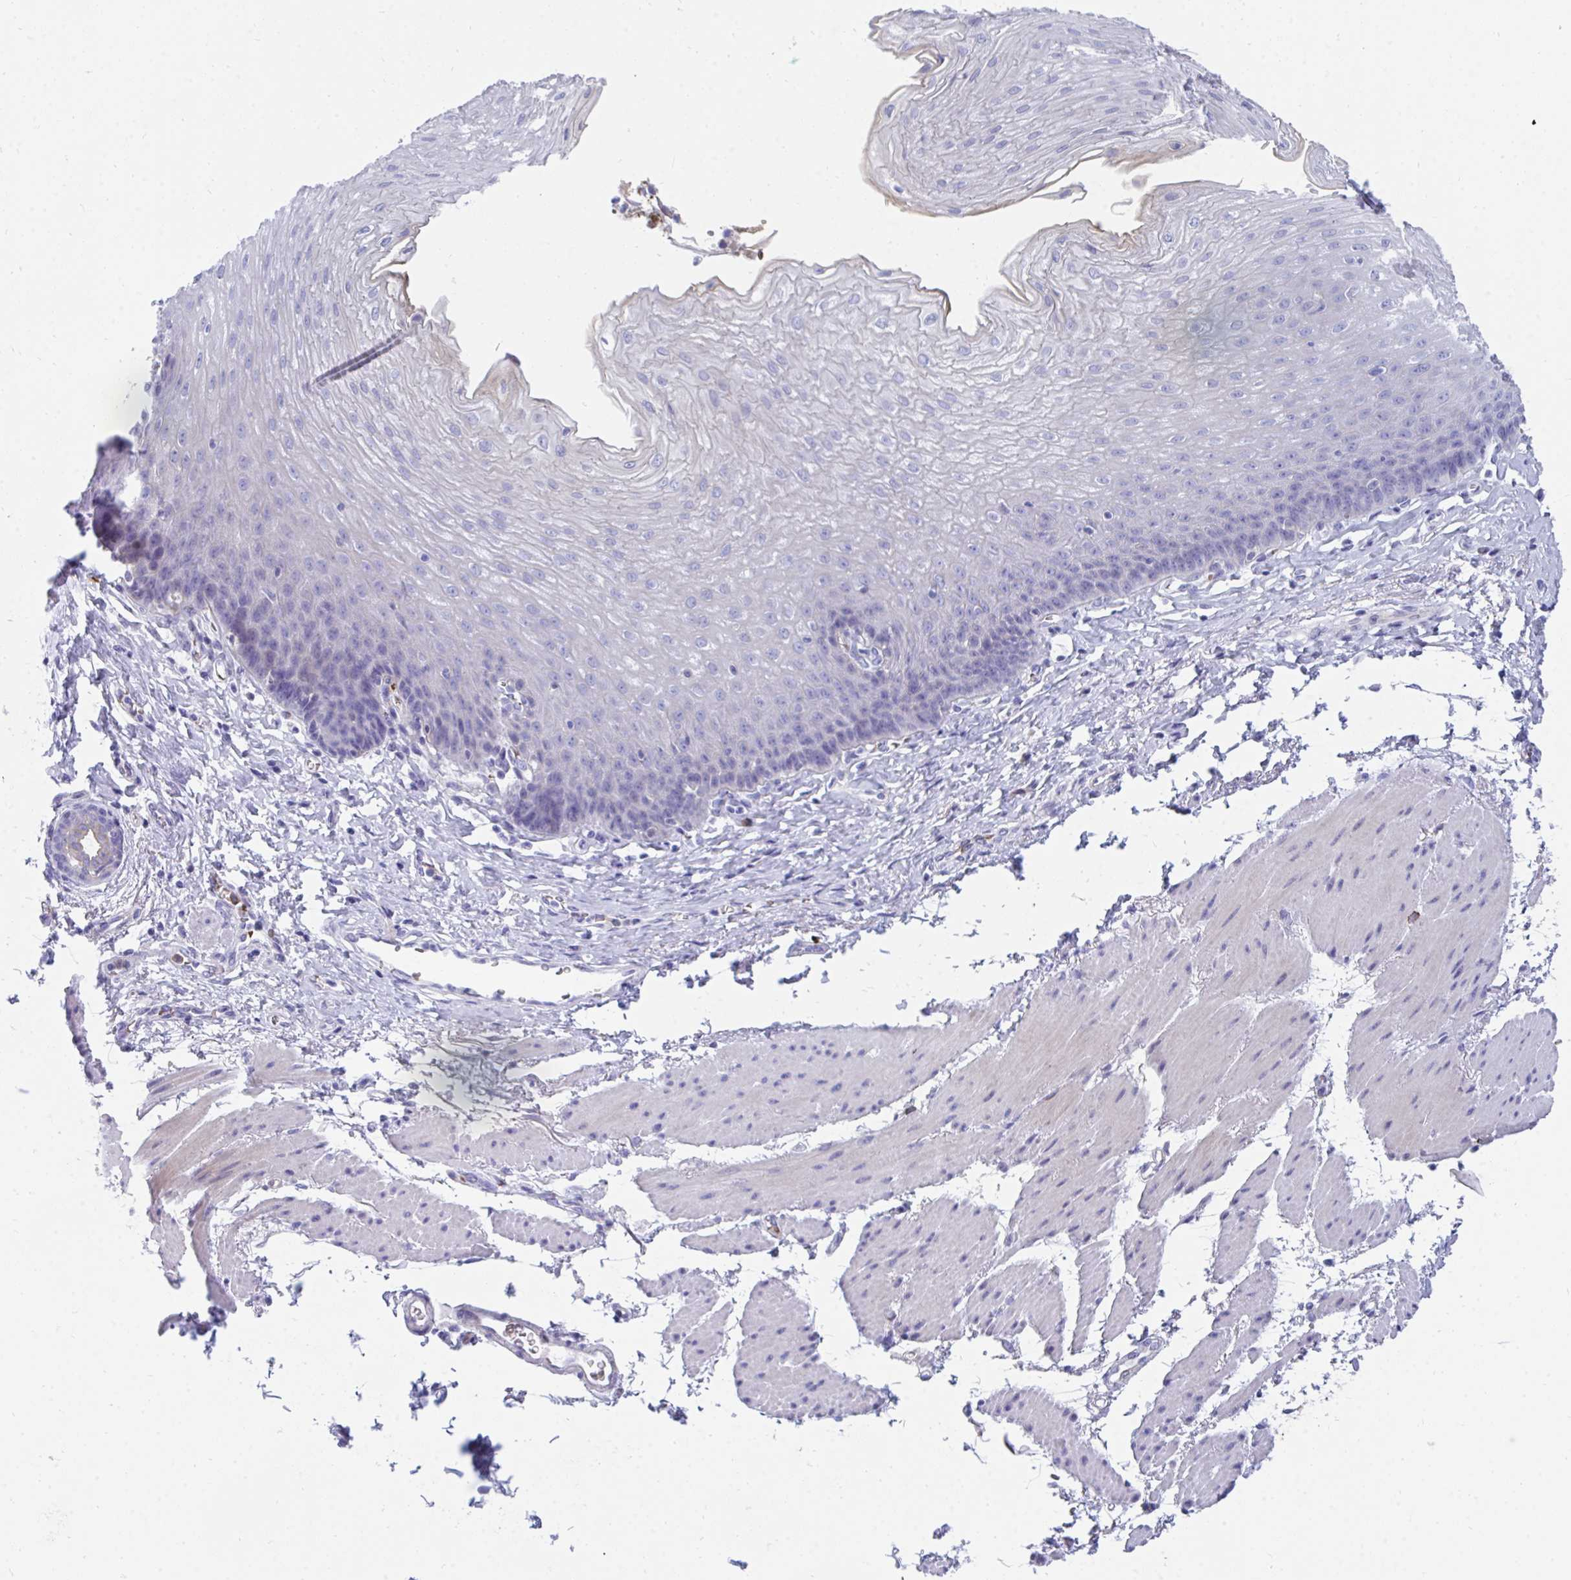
{"staining": {"intensity": "negative", "quantity": "none", "location": "none"}, "tissue": "esophagus", "cell_type": "Squamous epithelial cells", "image_type": "normal", "snomed": [{"axis": "morphology", "description": "Normal tissue, NOS"}, {"axis": "topography", "description": "Esophagus"}], "caption": "This is a micrograph of IHC staining of unremarkable esophagus, which shows no staining in squamous epithelial cells.", "gene": "MROH2B", "patient": {"sex": "female", "age": 81}}